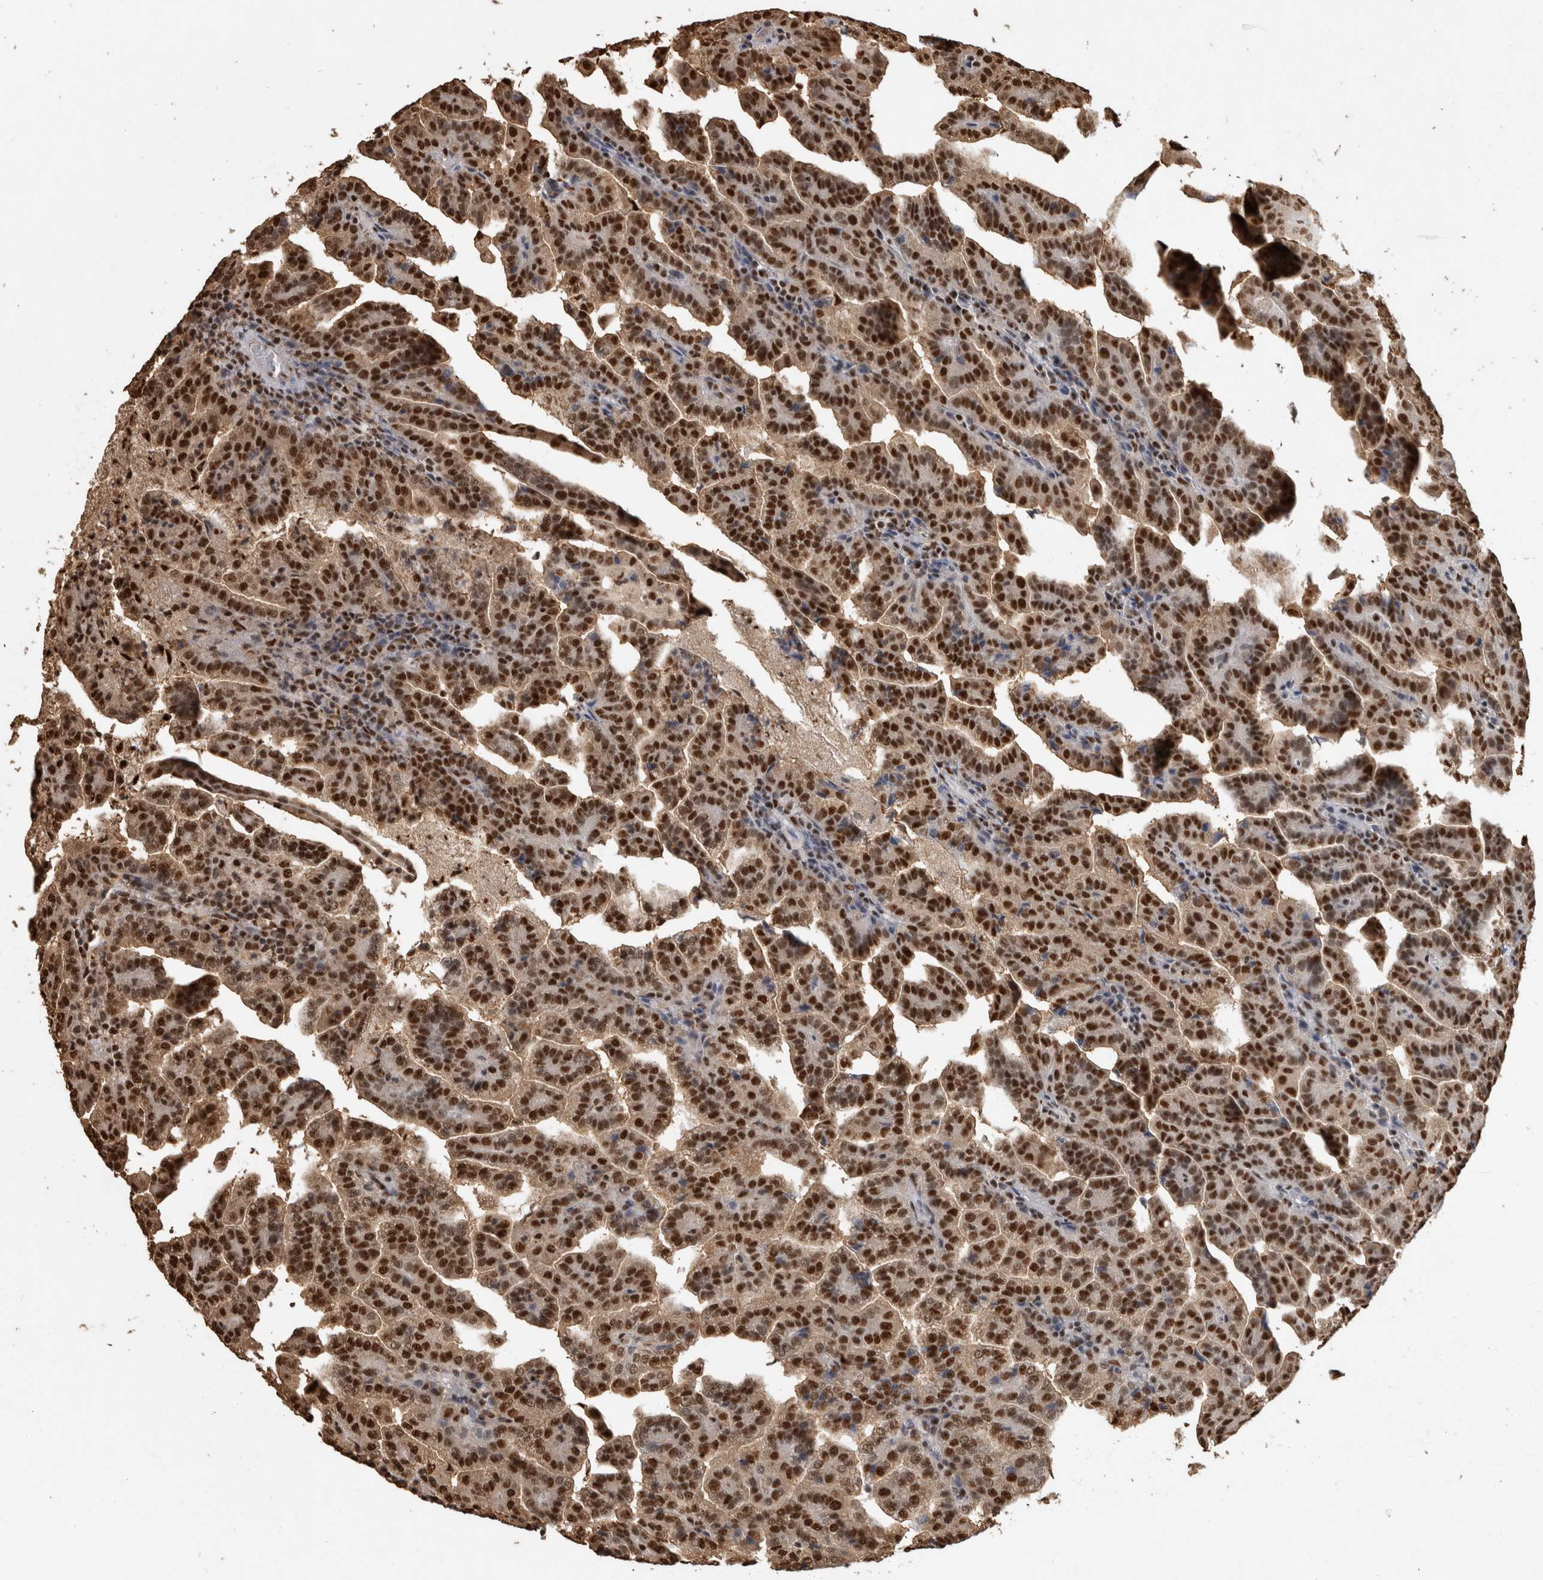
{"staining": {"intensity": "strong", "quantity": ">75%", "location": "nuclear"}, "tissue": "renal cancer", "cell_type": "Tumor cells", "image_type": "cancer", "snomed": [{"axis": "morphology", "description": "Adenocarcinoma, NOS"}, {"axis": "topography", "description": "Kidney"}], "caption": "Adenocarcinoma (renal) tissue reveals strong nuclear expression in approximately >75% of tumor cells, visualized by immunohistochemistry. The staining is performed using DAB brown chromogen to label protein expression. The nuclei are counter-stained blue using hematoxylin.", "gene": "RAD50", "patient": {"sex": "male", "age": 61}}